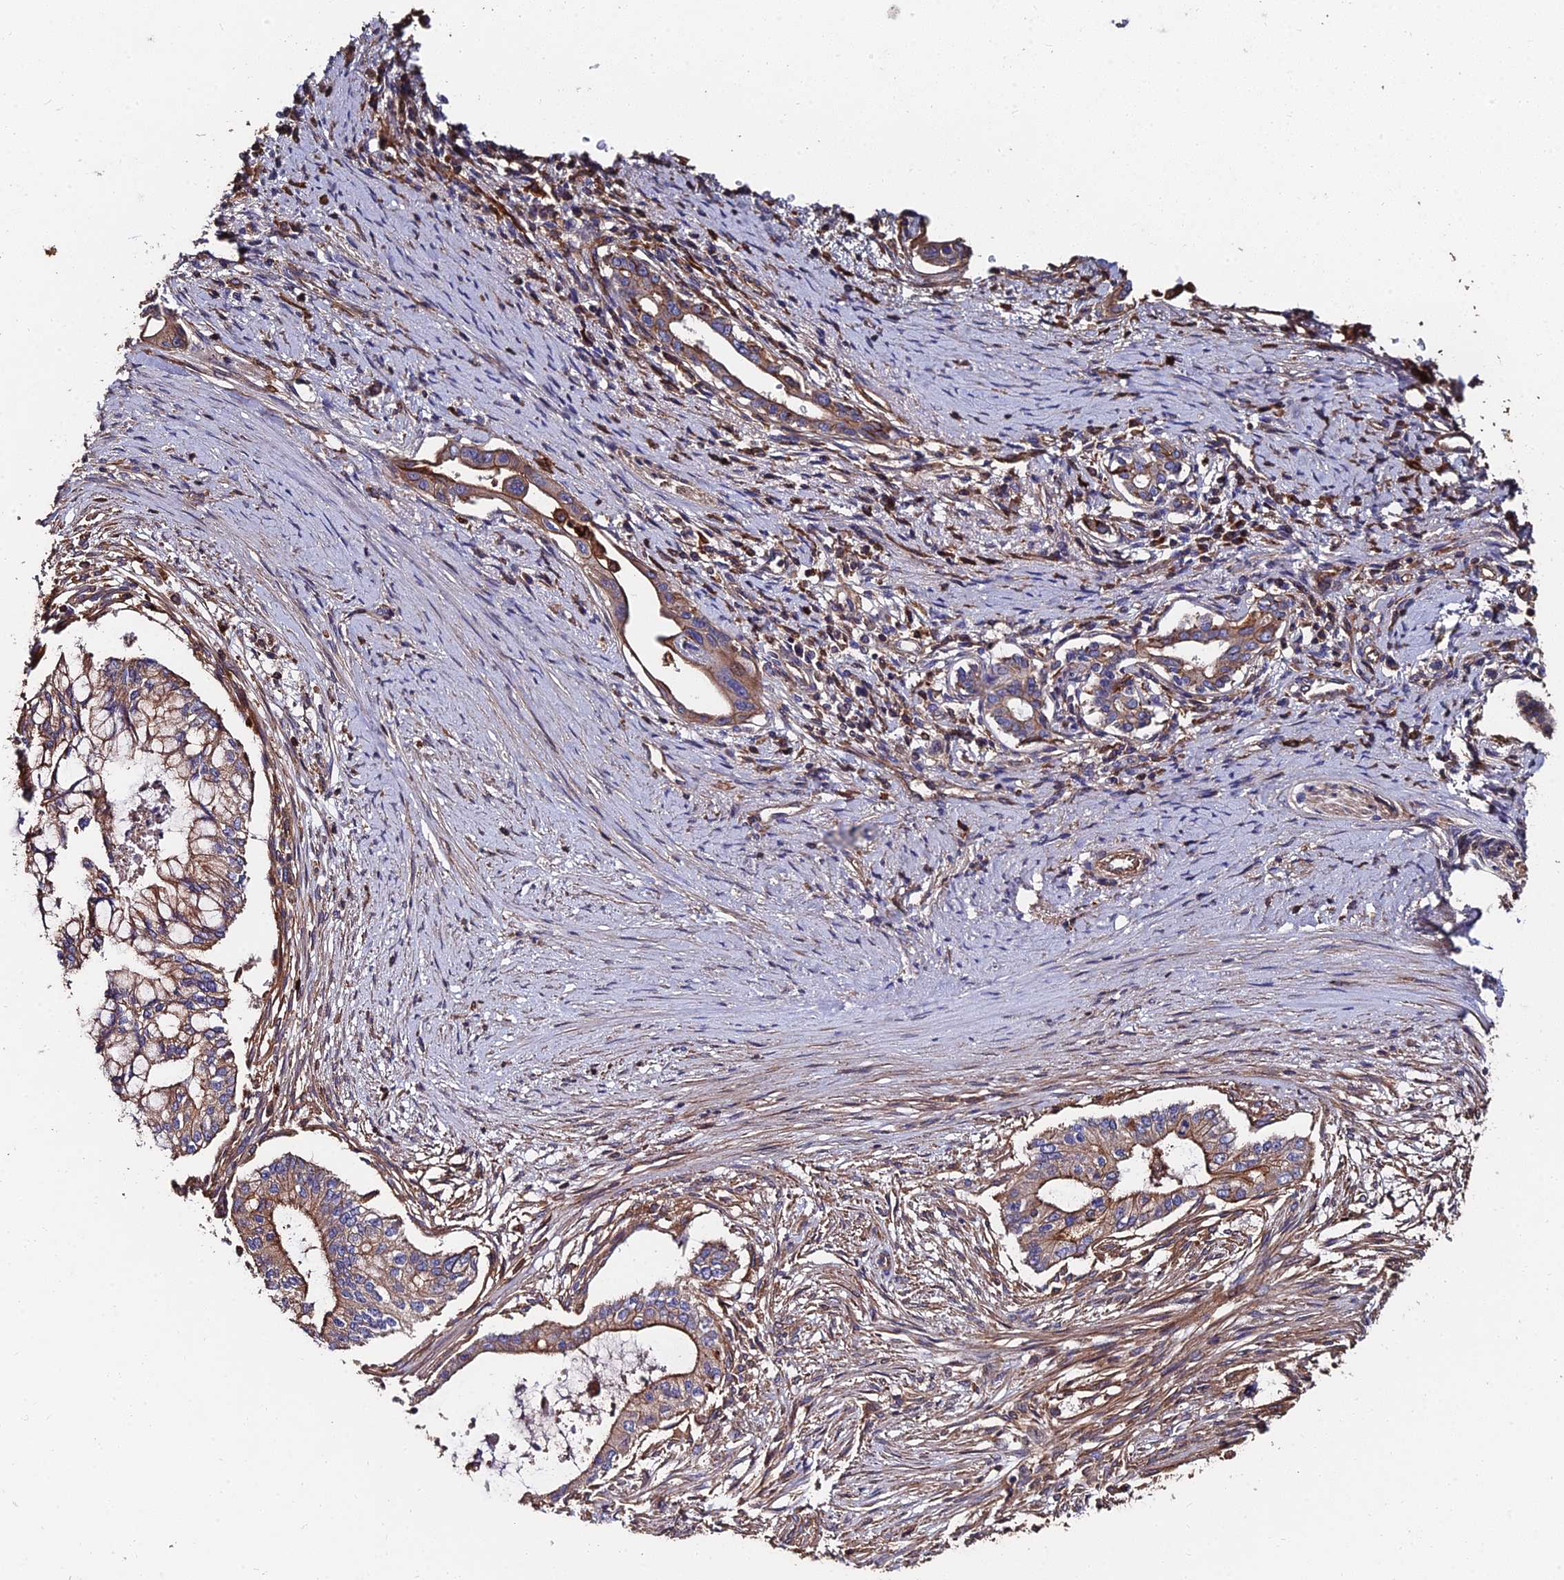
{"staining": {"intensity": "moderate", "quantity": "25%-75%", "location": "cytoplasmic/membranous"}, "tissue": "pancreatic cancer", "cell_type": "Tumor cells", "image_type": "cancer", "snomed": [{"axis": "morphology", "description": "Adenocarcinoma, NOS"}, {"axis": "topography", "description": "Pancreas"}], "caption": "A high-resolution histopathology image shows immunohistochemistry staining of pancreatic cancer (adenocarcinoma), which exhibits moderate cytoplasmic/membranous expression in approximately 25%-75% of tumor cells. (DAB (3,3'-diaminobenzidine) IHC with brightfield microscopy, high magnification).", "gene": "EXT1", "patient": {"sex": "male", "age": 46}}